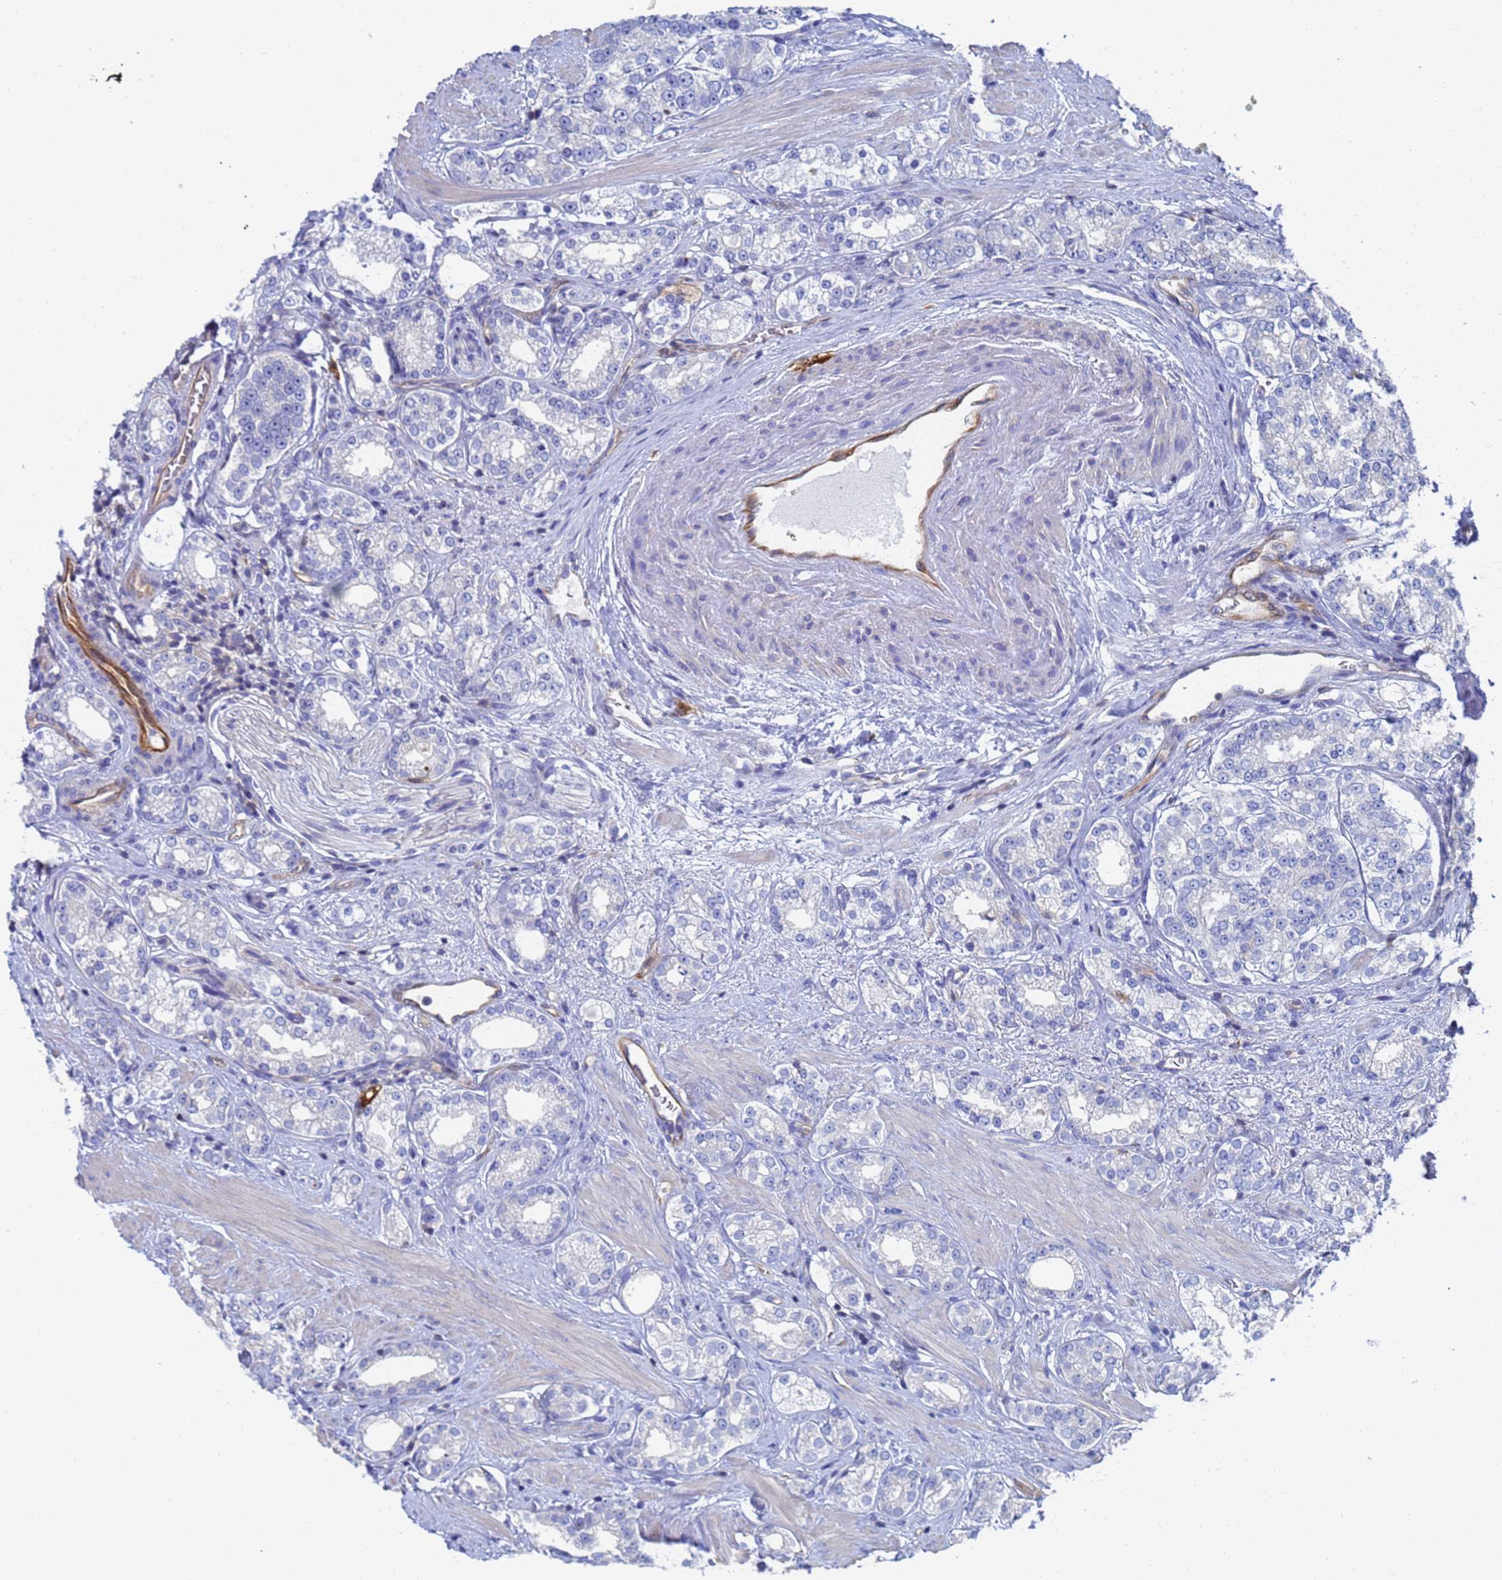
{"staining": {"intensity": "negative", "quantity": "none", "location": "none"}, "tissue": "prostate cancer", "cell_type": "Tumor cells", "image_type": "cancer", "snomed": [{"axis": "morphology", "description": "Normal tissue, NOS"}, {"axis": "morphology", "description": "Adenocarcinoma, High grade"}, {"axis": "topography", "description": "Prostate"}], "caption": "Immunohistochemistry (IHC) of human prostate cancer reveals no staining in tumor cells.", "gene": "GCHFR", "patient": {"sex": "male", "age": 83}}